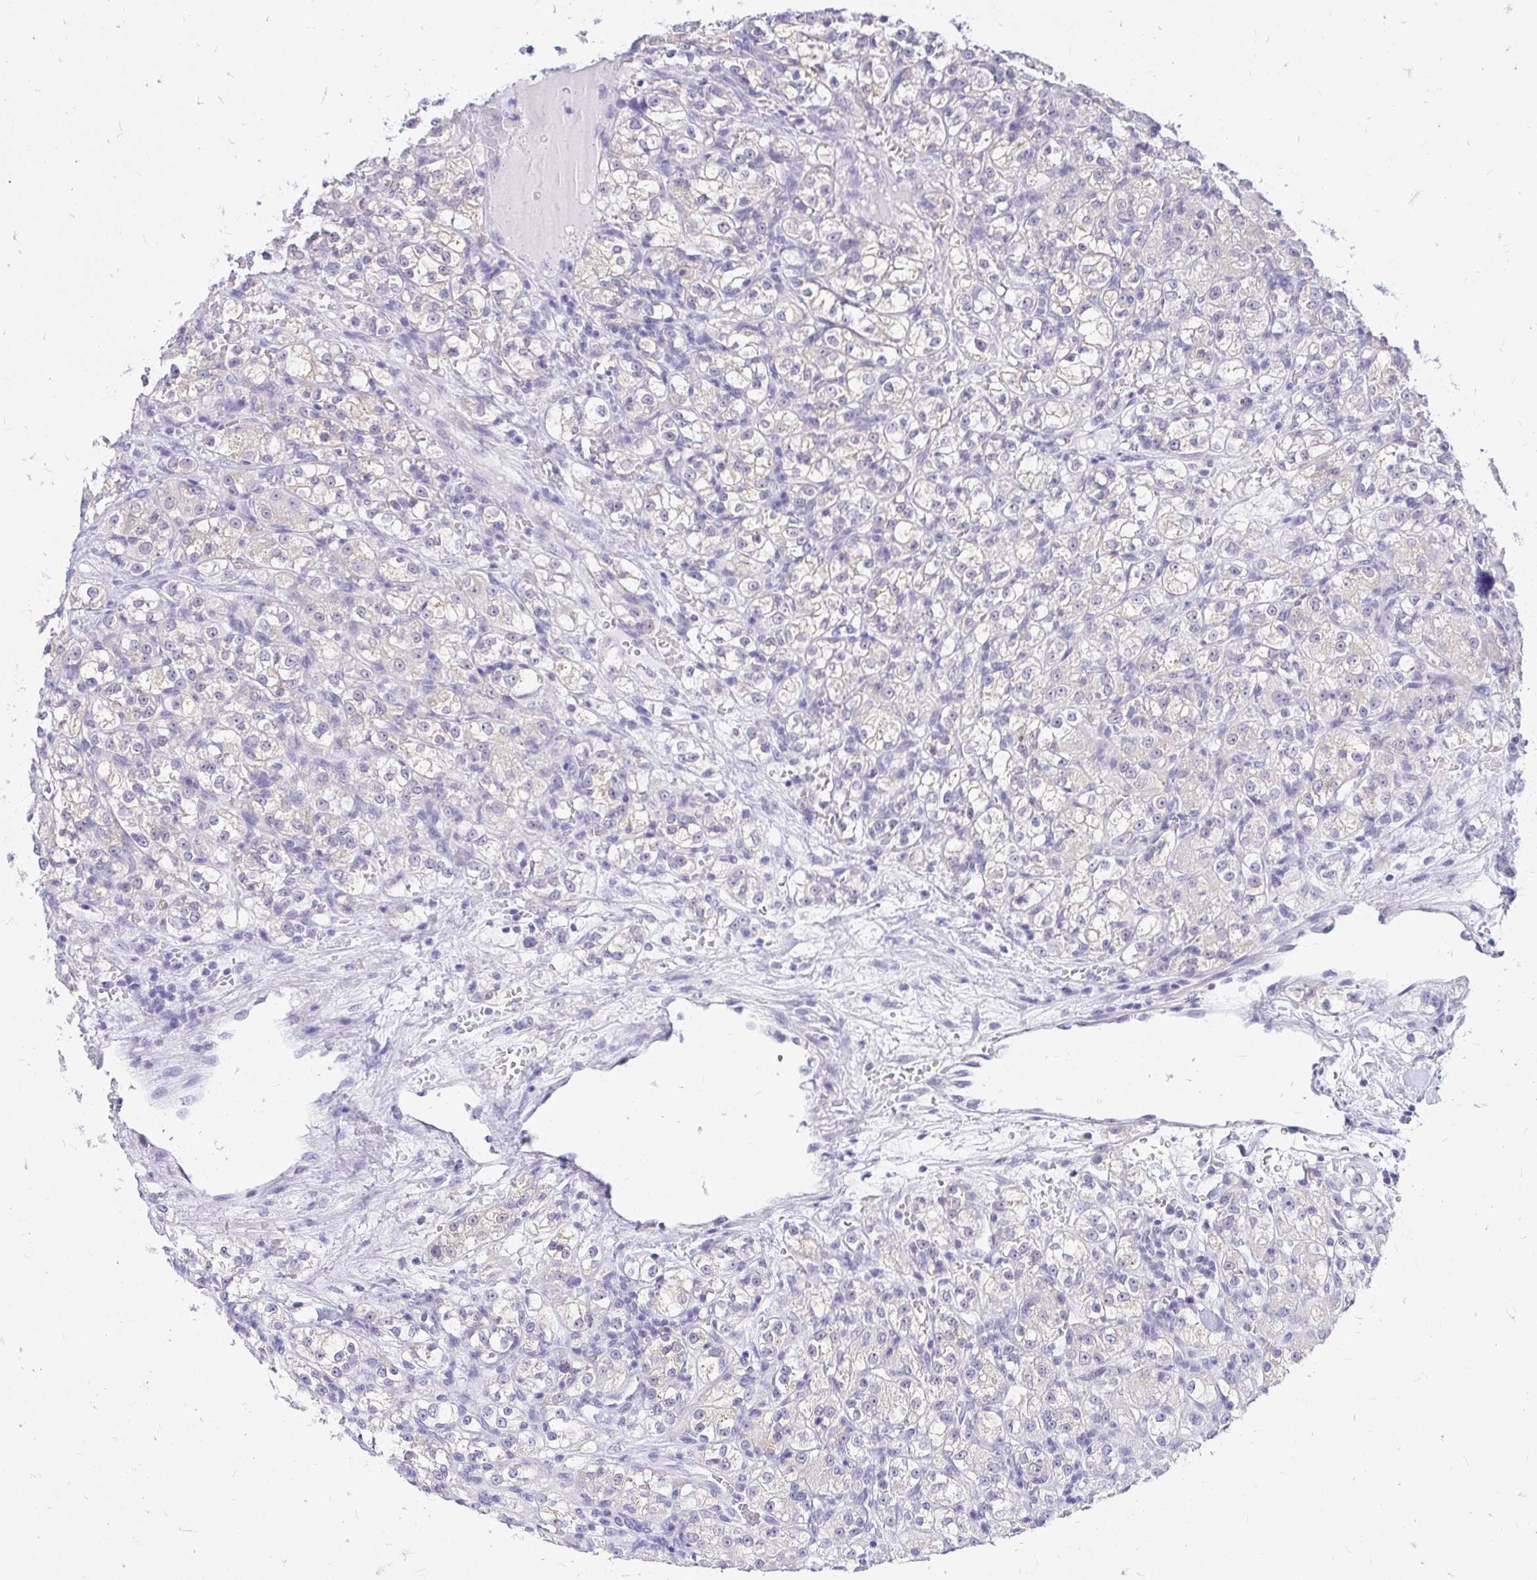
{"staining": {"intensity": "negative", "quantity": "none", "location": "none"}, "tissue": "renal cancer", "cell_type": "Tumor cells", "image_type": "cancer", "snomed": [{"axis": "morphology", "description": "Normal tissue, NOS"}, {"axis": "morphology", "description": "Adenocarcinoma, NOS"}, {"axis": "topography", "description": "Kidney"}], "caption": "A photomicrograph of human renal cancer is negative for staining in tumor cells.", "gene": "FATE1", "patient": {"sex": "male", "age": 61}}